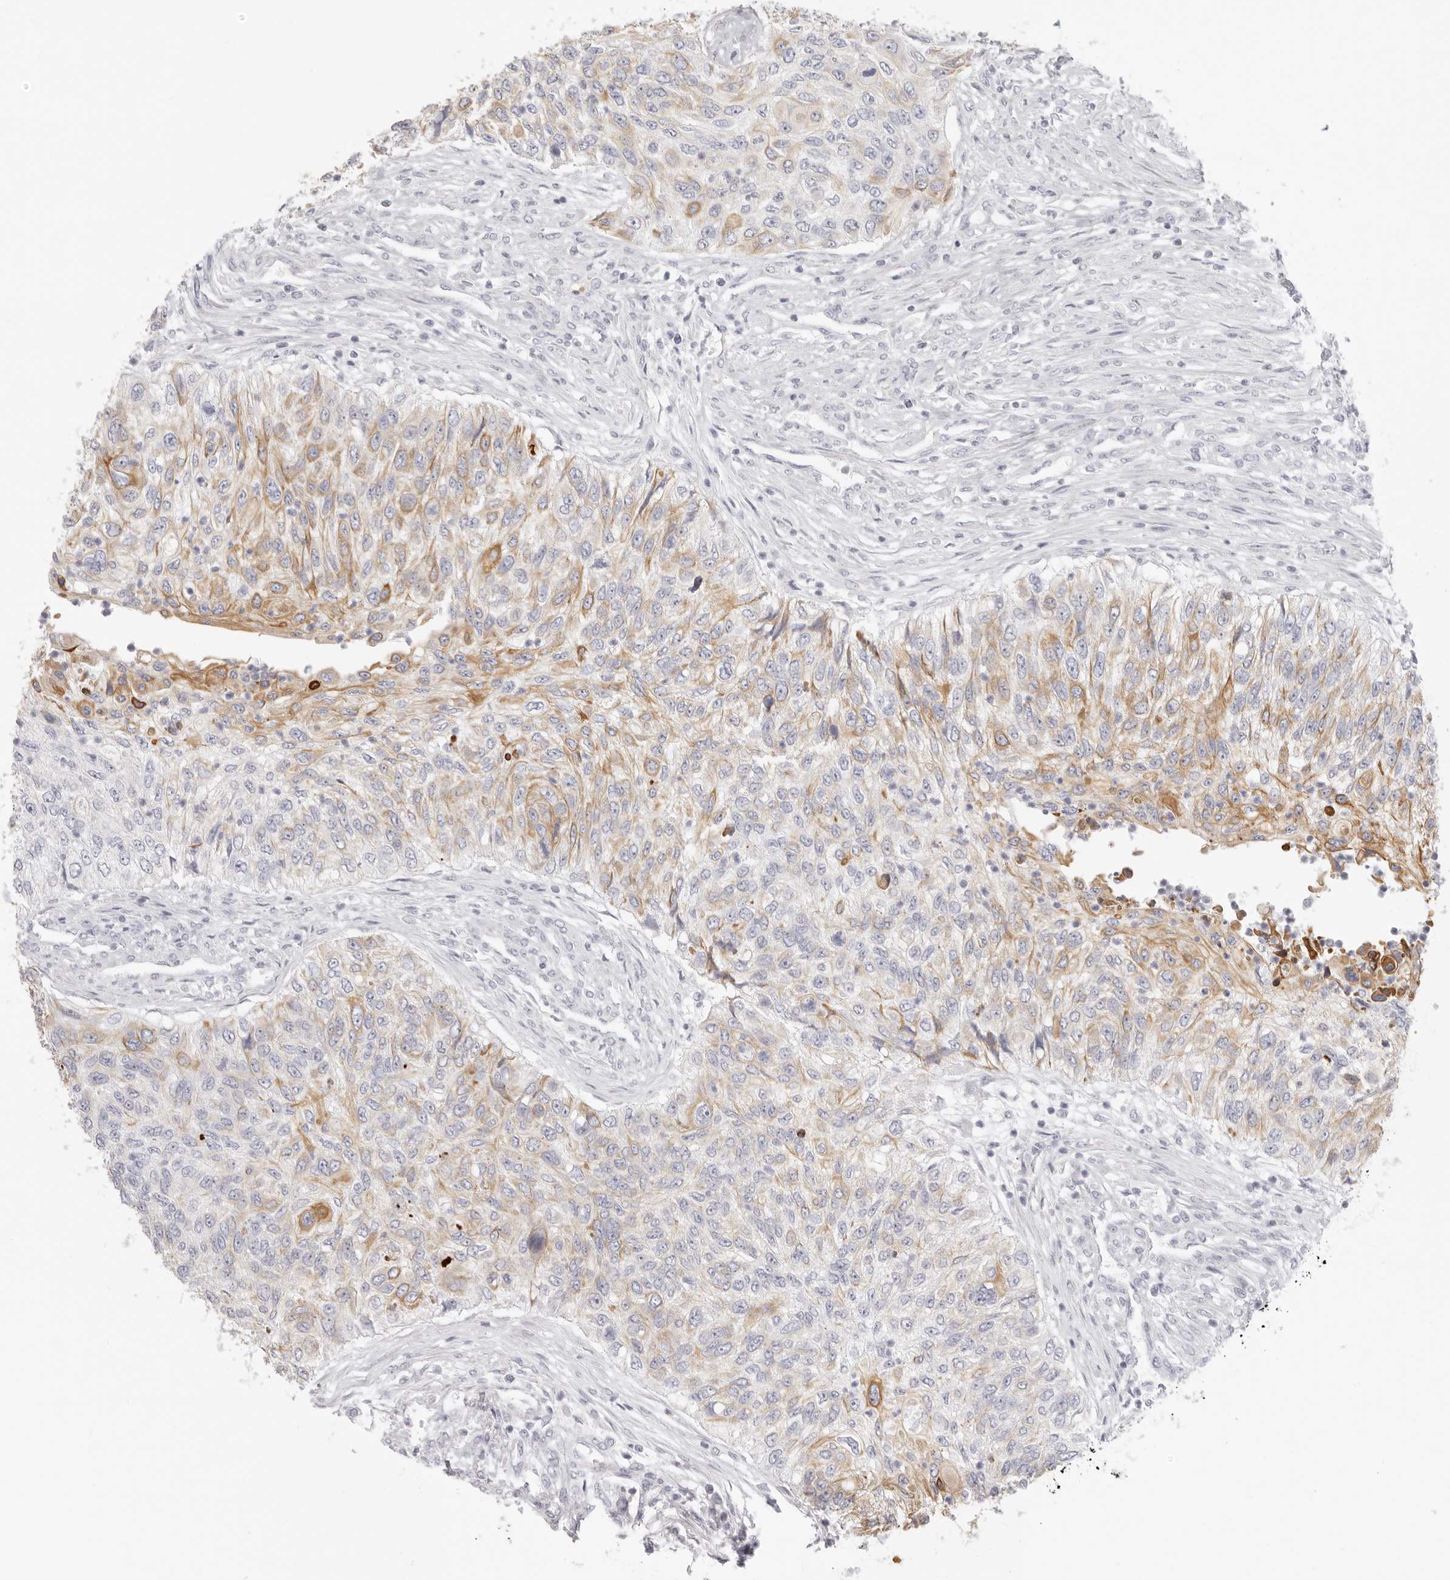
{"staining": {"intensity": "moderate", "quantity": "25%-75%", "location": "cytoplasmic/membranous"}, "tissue": "urothelial cancer", "cell_type": "Tumor cells", "image_type": "cancer", "snomed": [{"axis": "morphology", "description": "Urothelial carcinoma, High grade"}, {"axis": "topography", "description": "Urinary bladder"}], "caption": "A medium amount of moderate cytoplasmic/membranous positivity is appreciated in approximately 25%-75% of tumor cells in urothelial carcinoma (high-grade) tissue.", "gene": "RXFP1", "patient": {"sex": "female", "age": 60}}